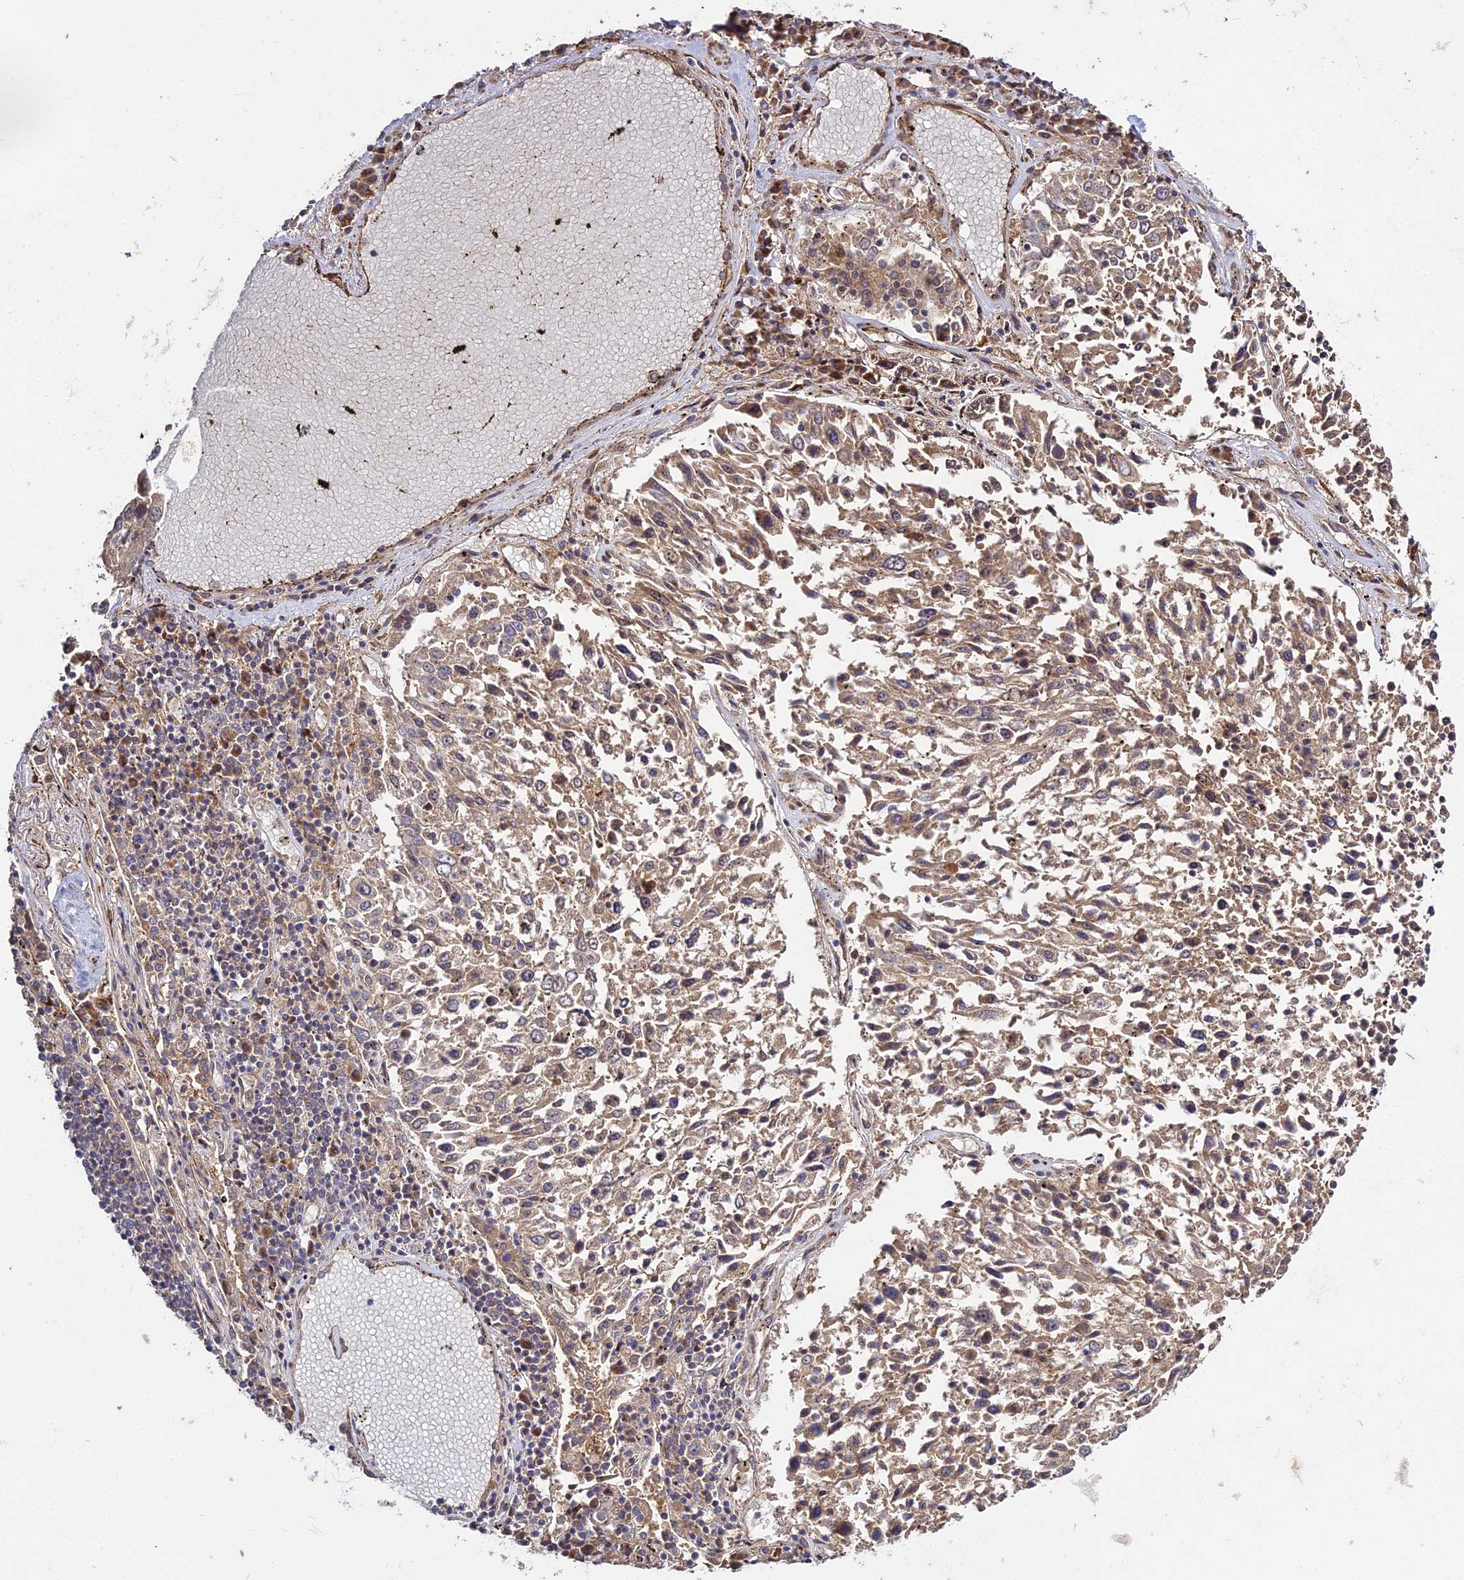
{"staining": {"intensity": "moderate", "quantity": "25%-75%", "location": "cytoplasmic/membranous"}, "tissue": "lung cancer", "cell_type": "Tumor cells", "image_type": "cancer", "snomed": [{"axis": "morphology", "description": "Squamous cell carcinoma, NOS"}, {"axis": "topography", "description": "Lung"}], "caption": "A photomicrograph showing moderate cytoplasmic/membranous expression in about 25%-75% of tumor cells in lung cancer, as visualized by brown immunohistochemical staining.", "gene": "GRTP1", "patient": {"sex": "male", "age": 65}}